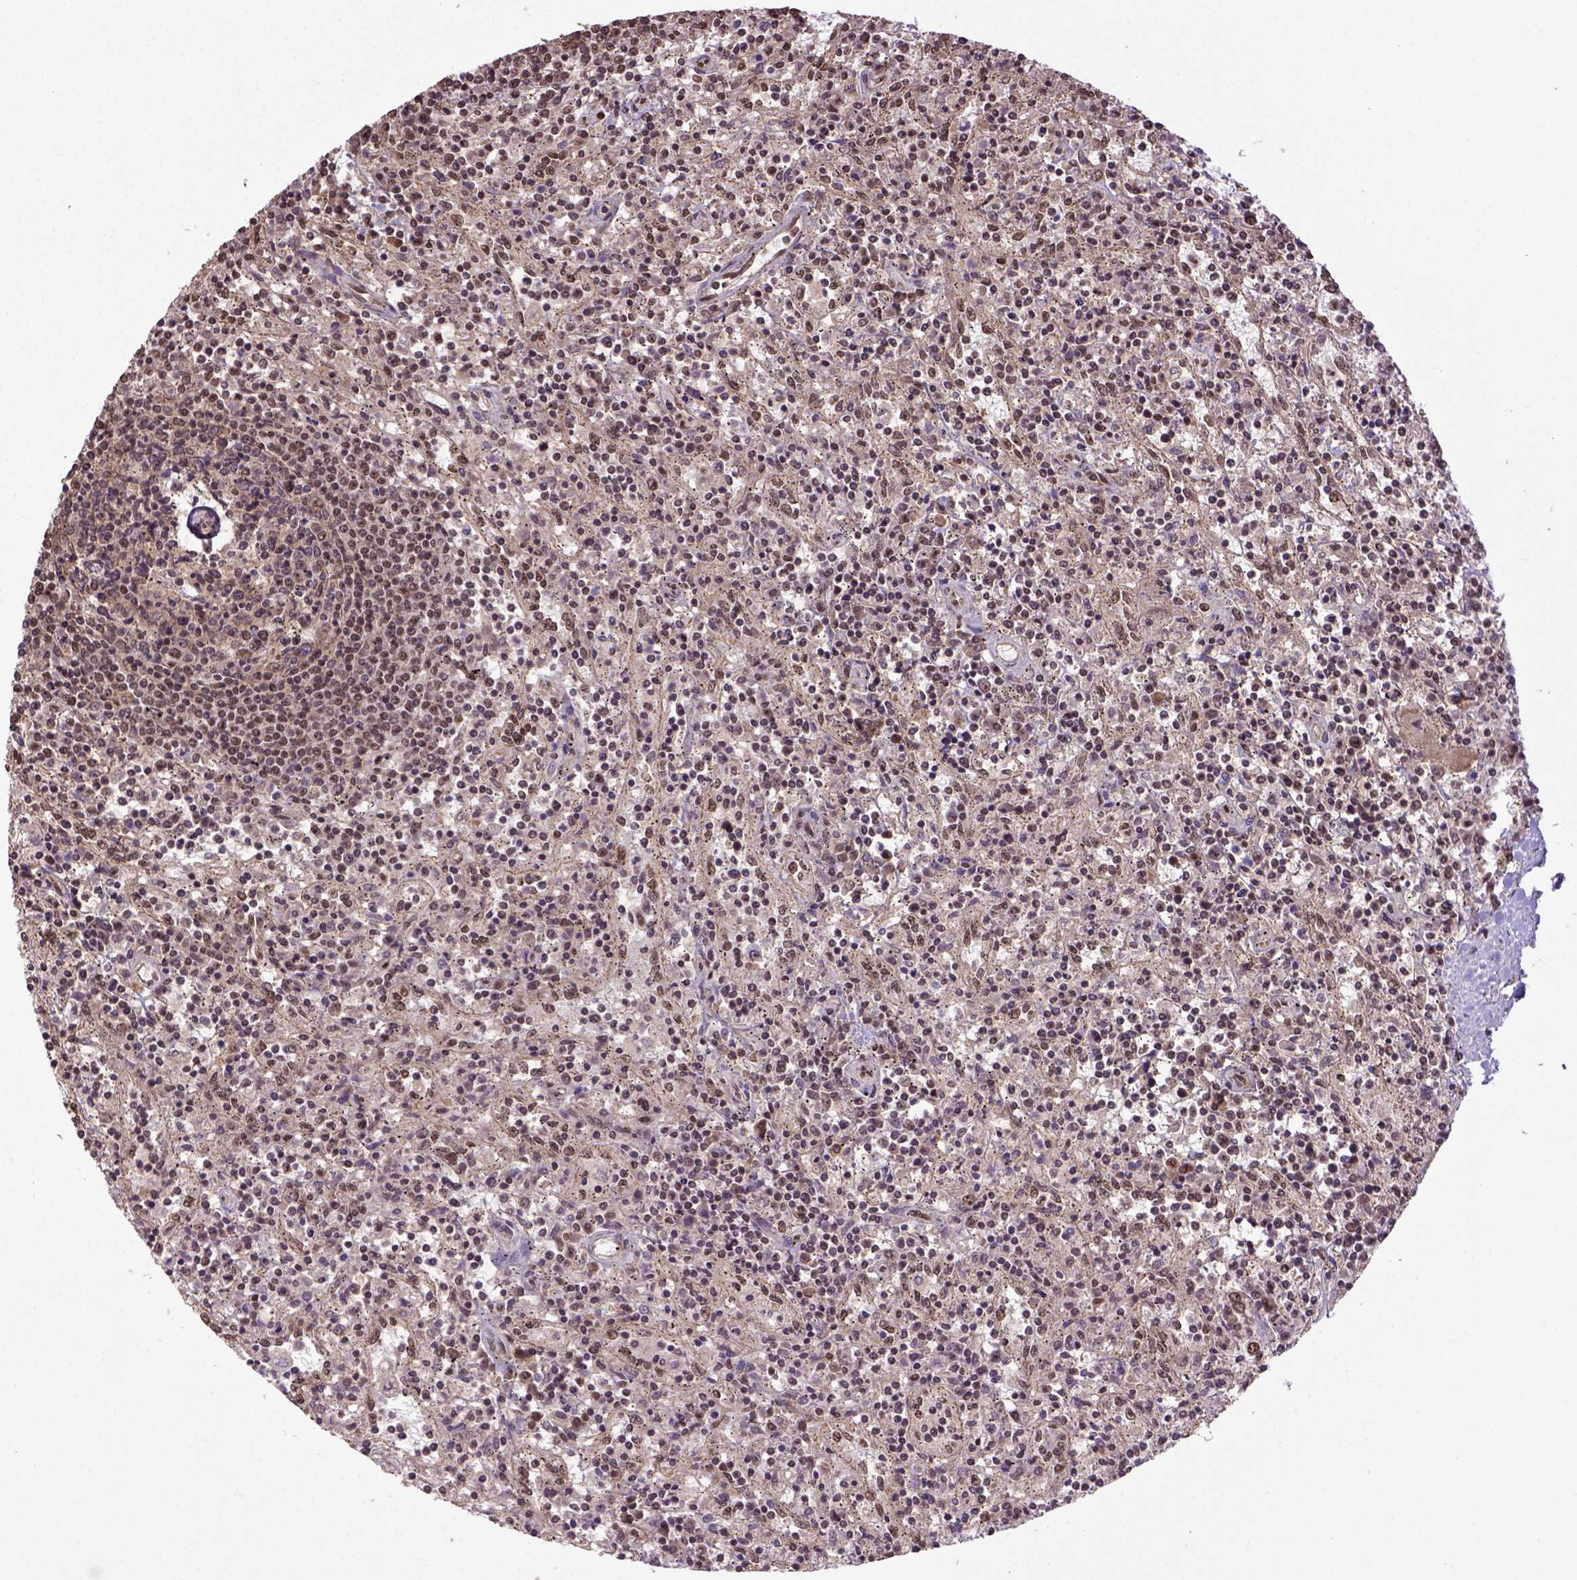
{"staining": {"intensity": "moderate", "quantity": ">75%", "location": "nuclear"}, "tissue": "lymphoma", "cell_type": "Tumor cells", "image_type": "cancer", "snomed": [{"axis": "morphology", "description": "Malignant lymphoma, non-Hodgkin's type, Low grade"}, {"axis": "topography", "description": "Spleen"}], "caption": "Moderate nuclear protein expression is seen in about >75% of tumor cells in lymphoma.", "gene": "PPIG", "patient": {"sex": "male", "age": 62}}